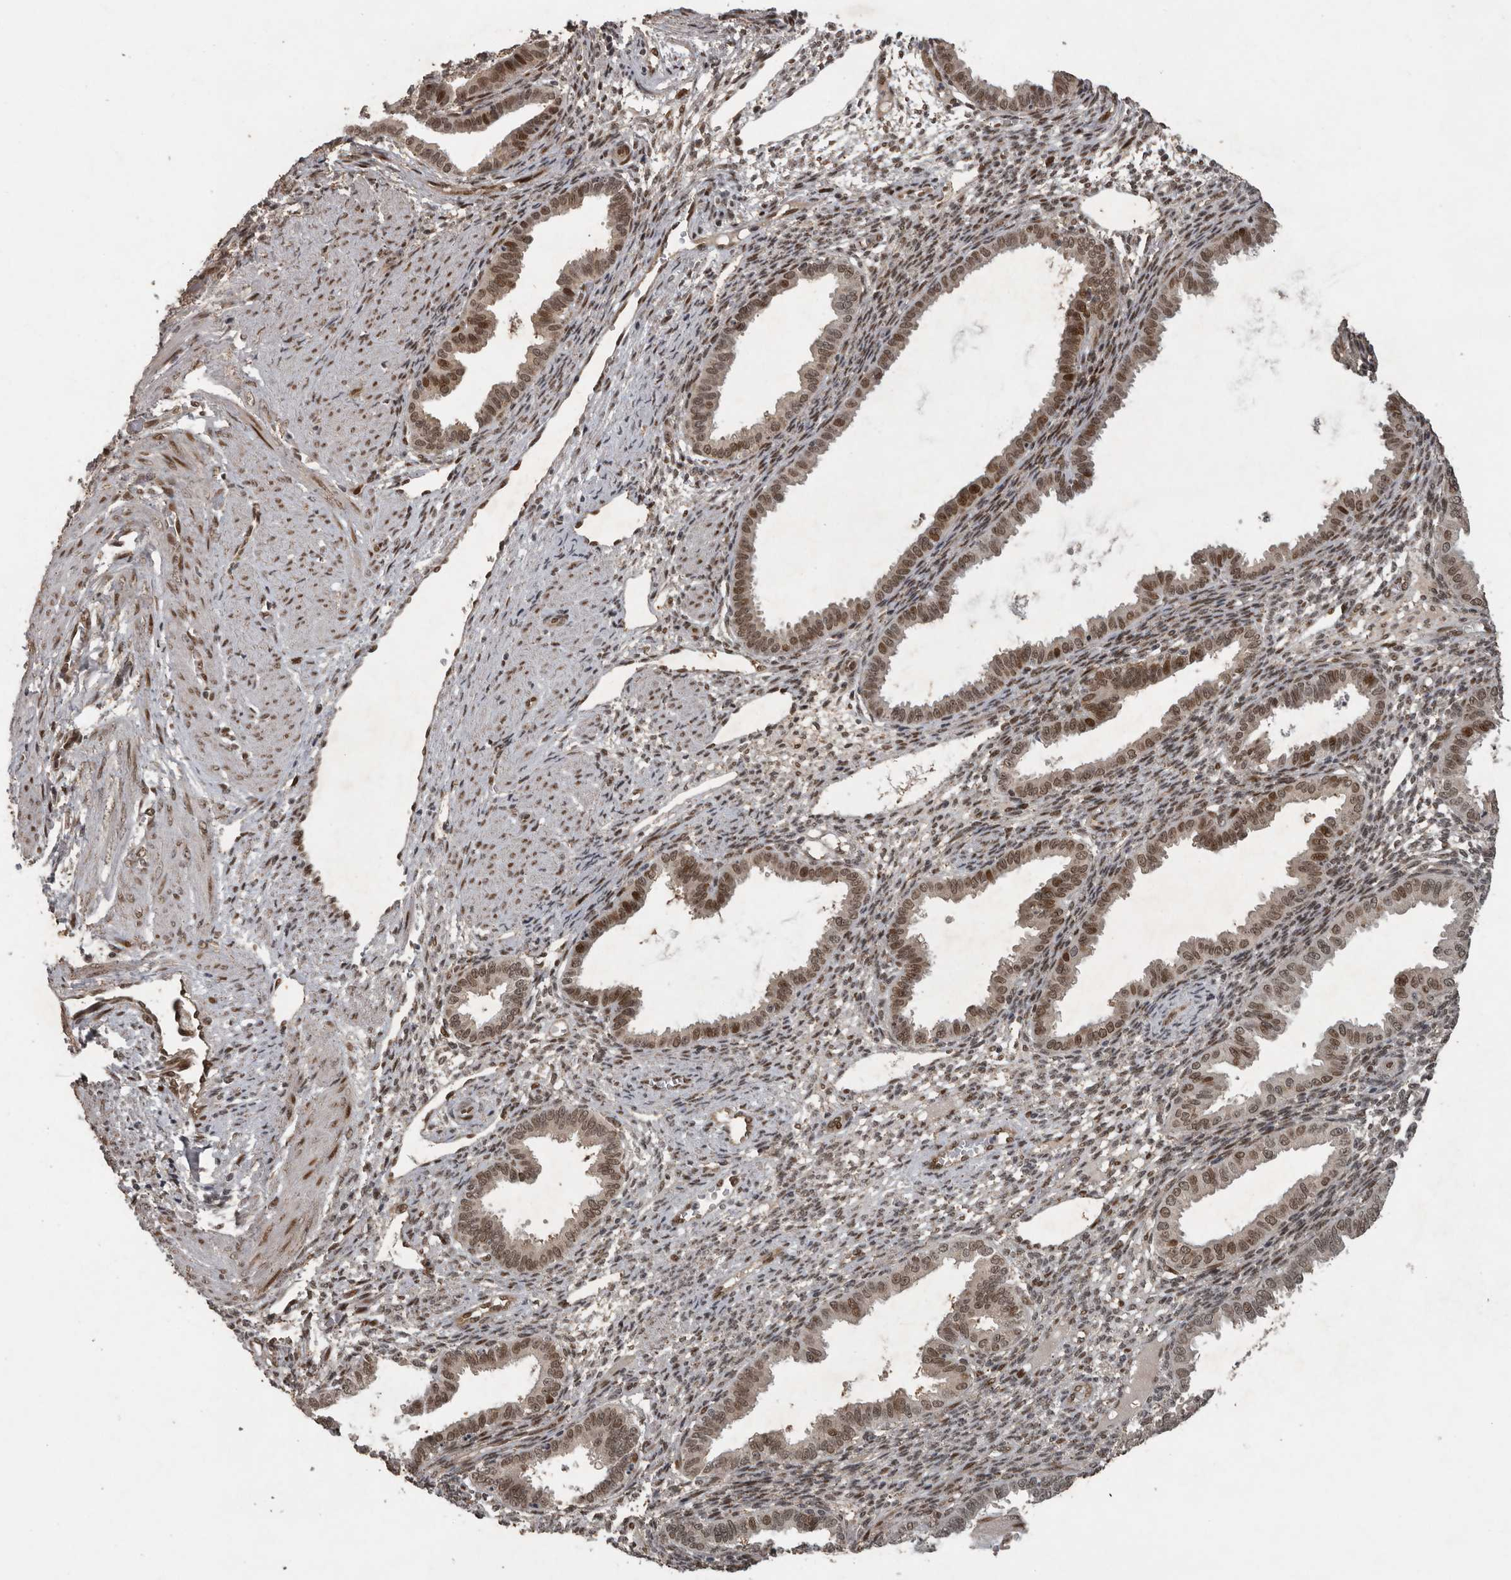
{"staining": {"intensity": "weak", "quantity": "<25%", "location": "nuclear"}, "tissue": "endometrium", "cell_type": "Cells in endometrial stroma", "image_type": "normal", "snomed": [{"axis": "morphology", "description": "Normal tissue, NOS"}, {"axis": "topography", "description": "Endometrium"}], "caption": "This is a photomicrograph of immunohistochemistry staining of unremarkable endometrium, which shows no expression in cells in endometrial stroma. (Brightfield microscopy of DAB (3,3'-diaminobenzidine) immunohistochemistry at high magnification).", "gene": "CDC27", "patient": {"sex": "female", "age": 33}}